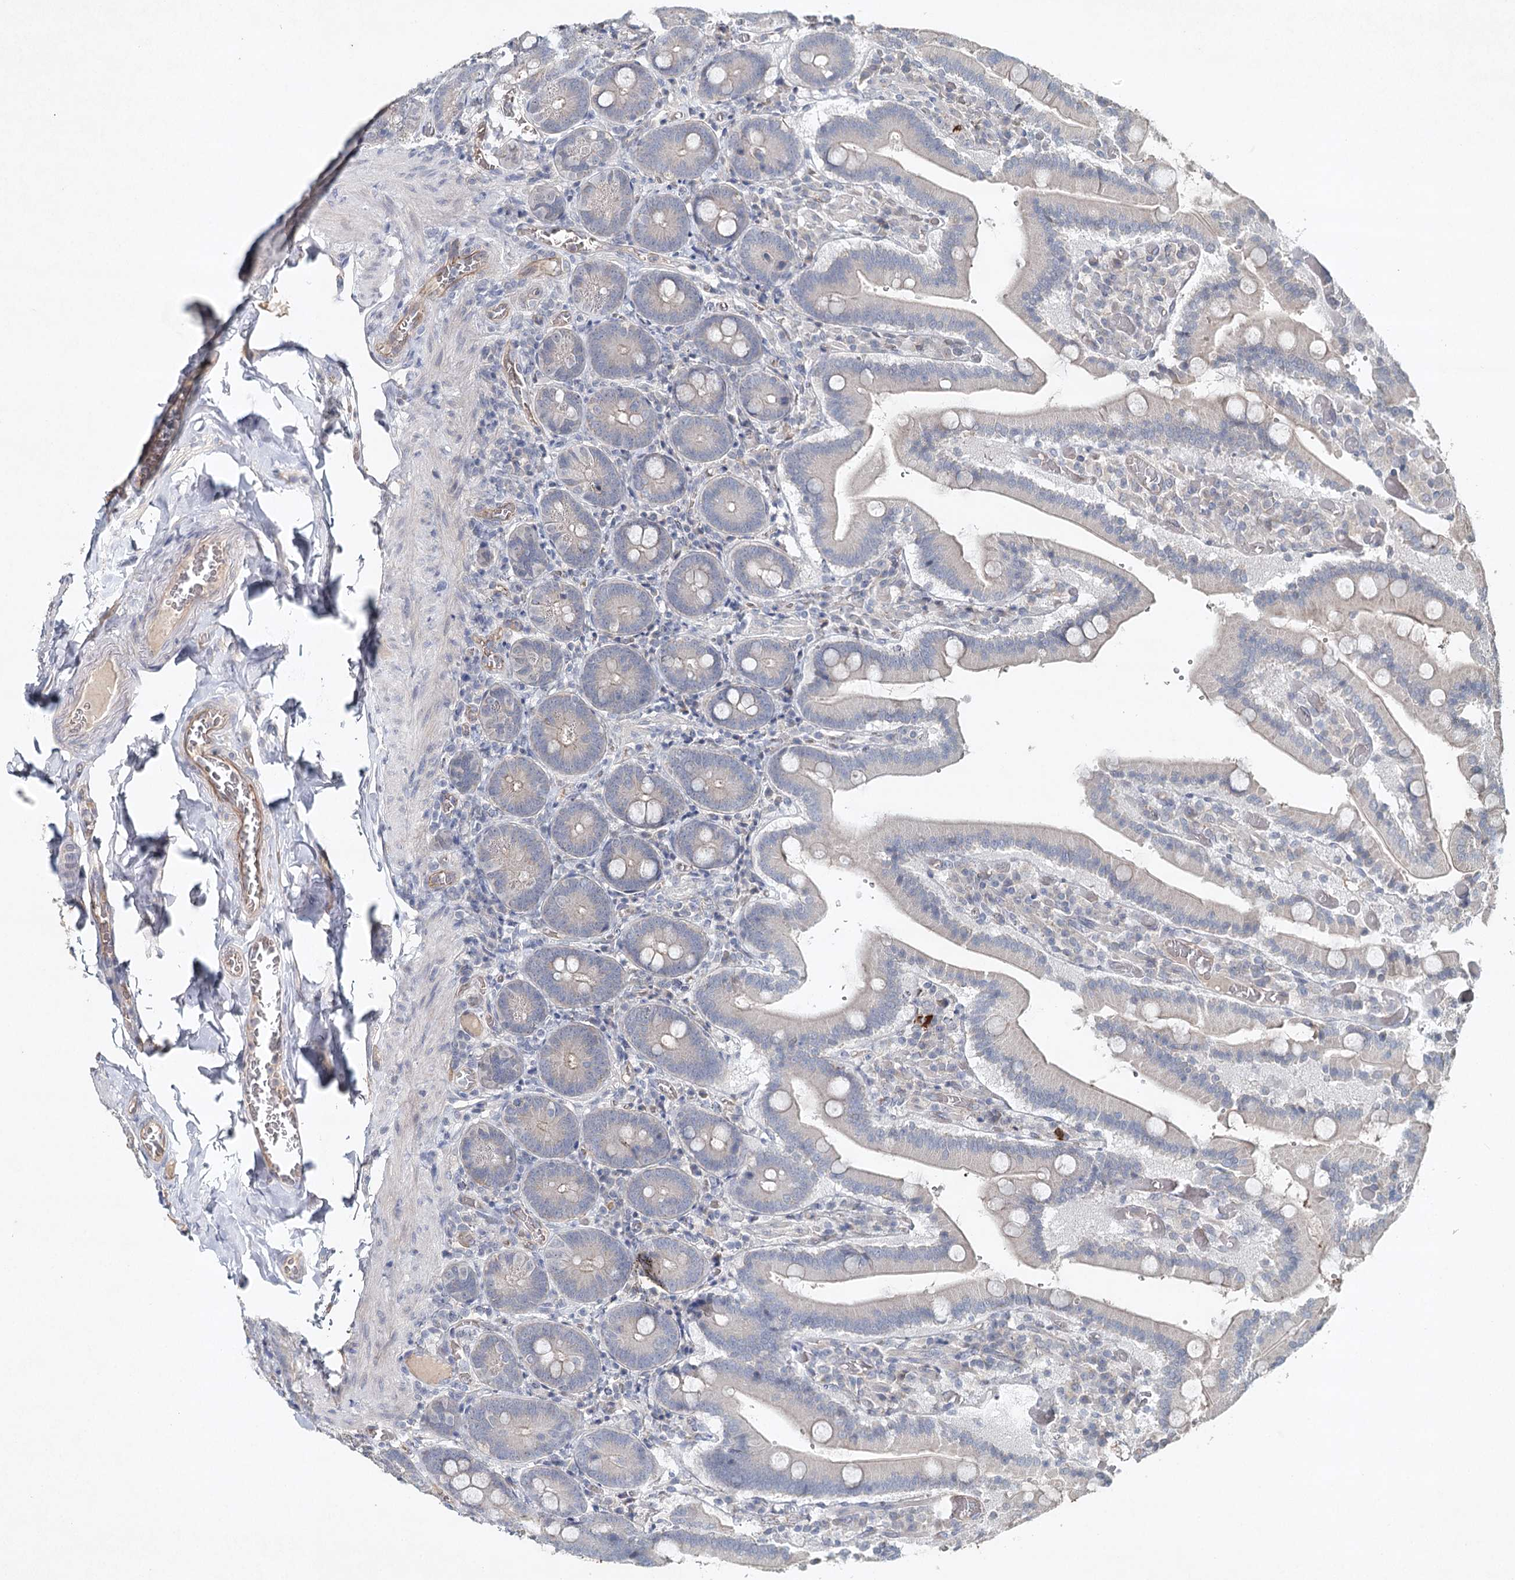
{"staining": {"intensity": "weak", "quantity": "25%-75%", "location": "cytoplasmic/membranous"}, "tissue": "duodenum", "cell_type": "Glandular cells", "image_type": "normal", "snomed": [{"axis": "morphology", "description": "Normal tissue, NOS"}, {"axis": "topography", "description": "Duodenum"}], "caption": "A brown stain shows weak cytoplasmic/membranous staining of a protein in glandular cells of normal duodenum.", "gene": "SYNPO", "patient": {"sex": "female", "age": 62}}